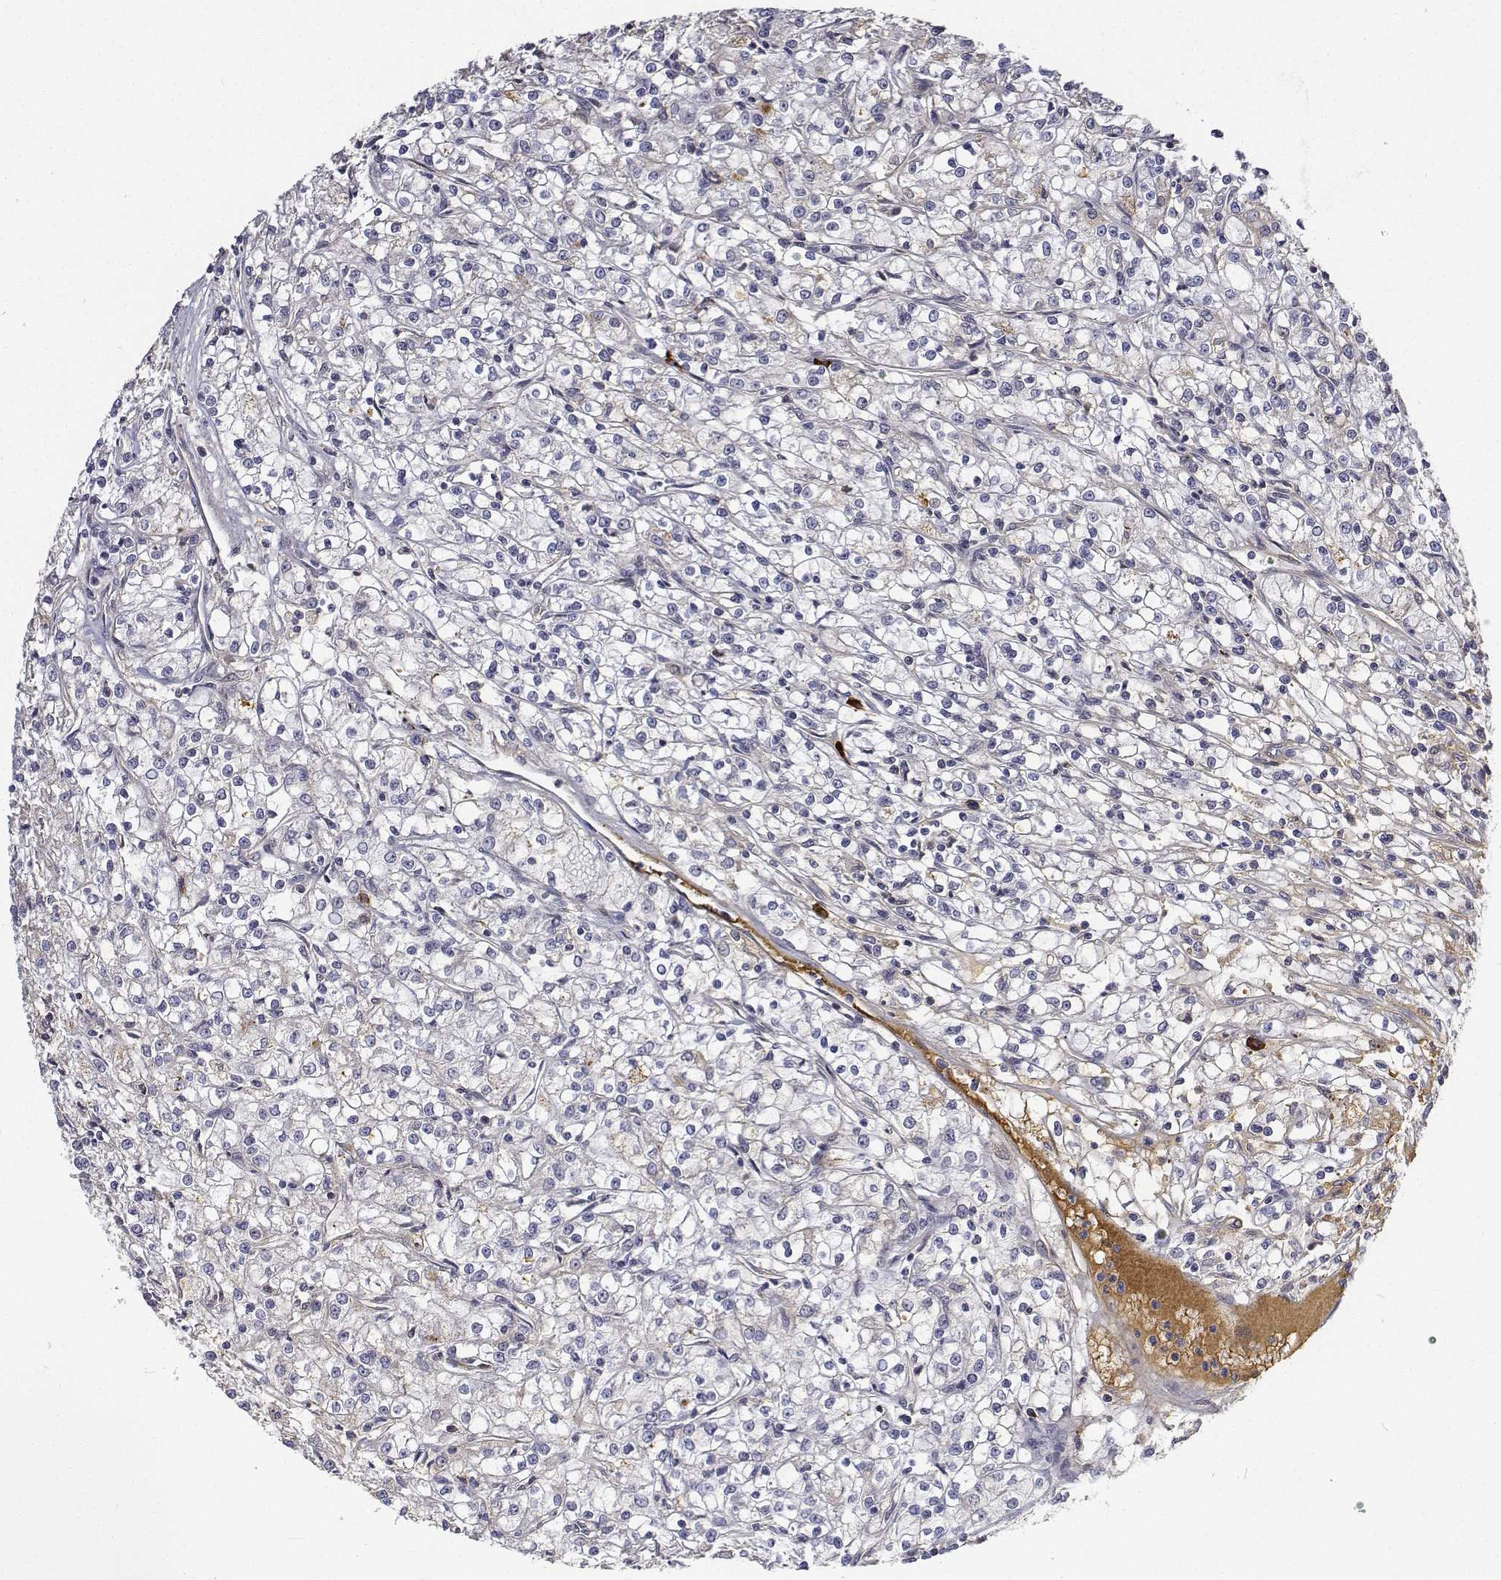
{"staining": {"intensity": "negative", "quantity": "none", "location": "none"}, "tissue": "renal cancer", "cell_type": "Tumor cells", "image_type": "cancer", "snomed": [{"axis": "morphology", "description": "Adenocarcinoma, NOS"}, {"axis": "topography", "description": "Kidney"}], "caption": "This image is of renal cancer stained with IHC to label a protein in brown with the nuclei are counter-stained blue. There is no expression in tumor cells.", "gene": "ATRX", "patient": {"sex": "female", "age": 59}}